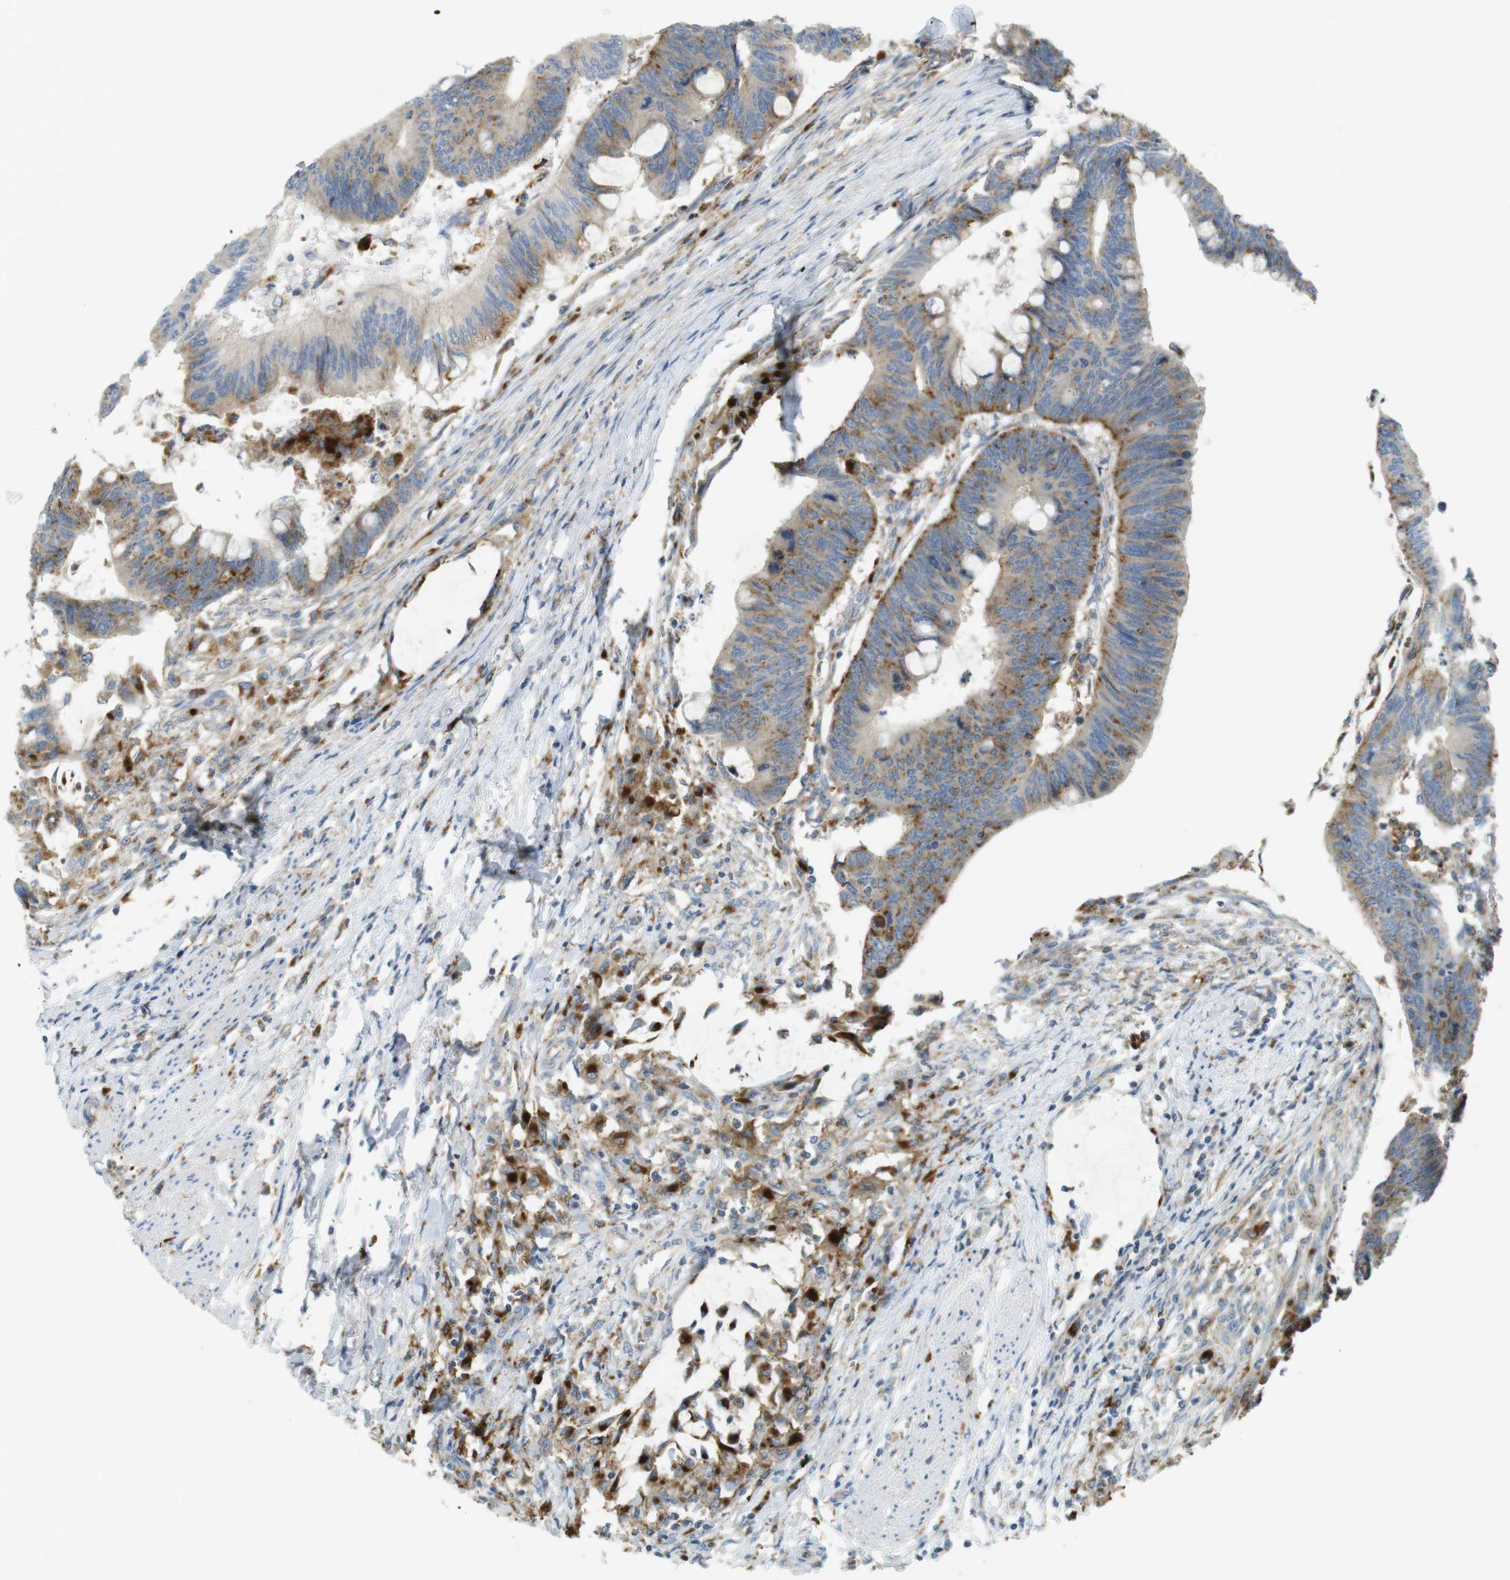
{"staining": {"intensity": "moderate", "quantity": ">75%", "location": "cytoplasmic/membranous"}, "tissue": "colorectal cancer", "cell_type": "Tumor cells", "image_type": "cancer", "snomed": [{"axis": "morphology", "description": "Normal tissue, NOS"}, {"axis": "morphology", "description": "Adenocarcinoma, NOS"}, {"axis": "topography", "description": "Rectum"}, {"axis": "topography", "description": "Peripheral nerve tissue"}], "caption": "High-power microscopy captured an IHC photomicrograph of colorectal adenocarcinoma, revealing moderate cytoplasmic/membranous positivity in about >75% of tumor cells. (Brightfield microscopy of DAB IHC at high magnification).", "gene": "LAMP1", "patient": {"sex": "male", "age": 92}}